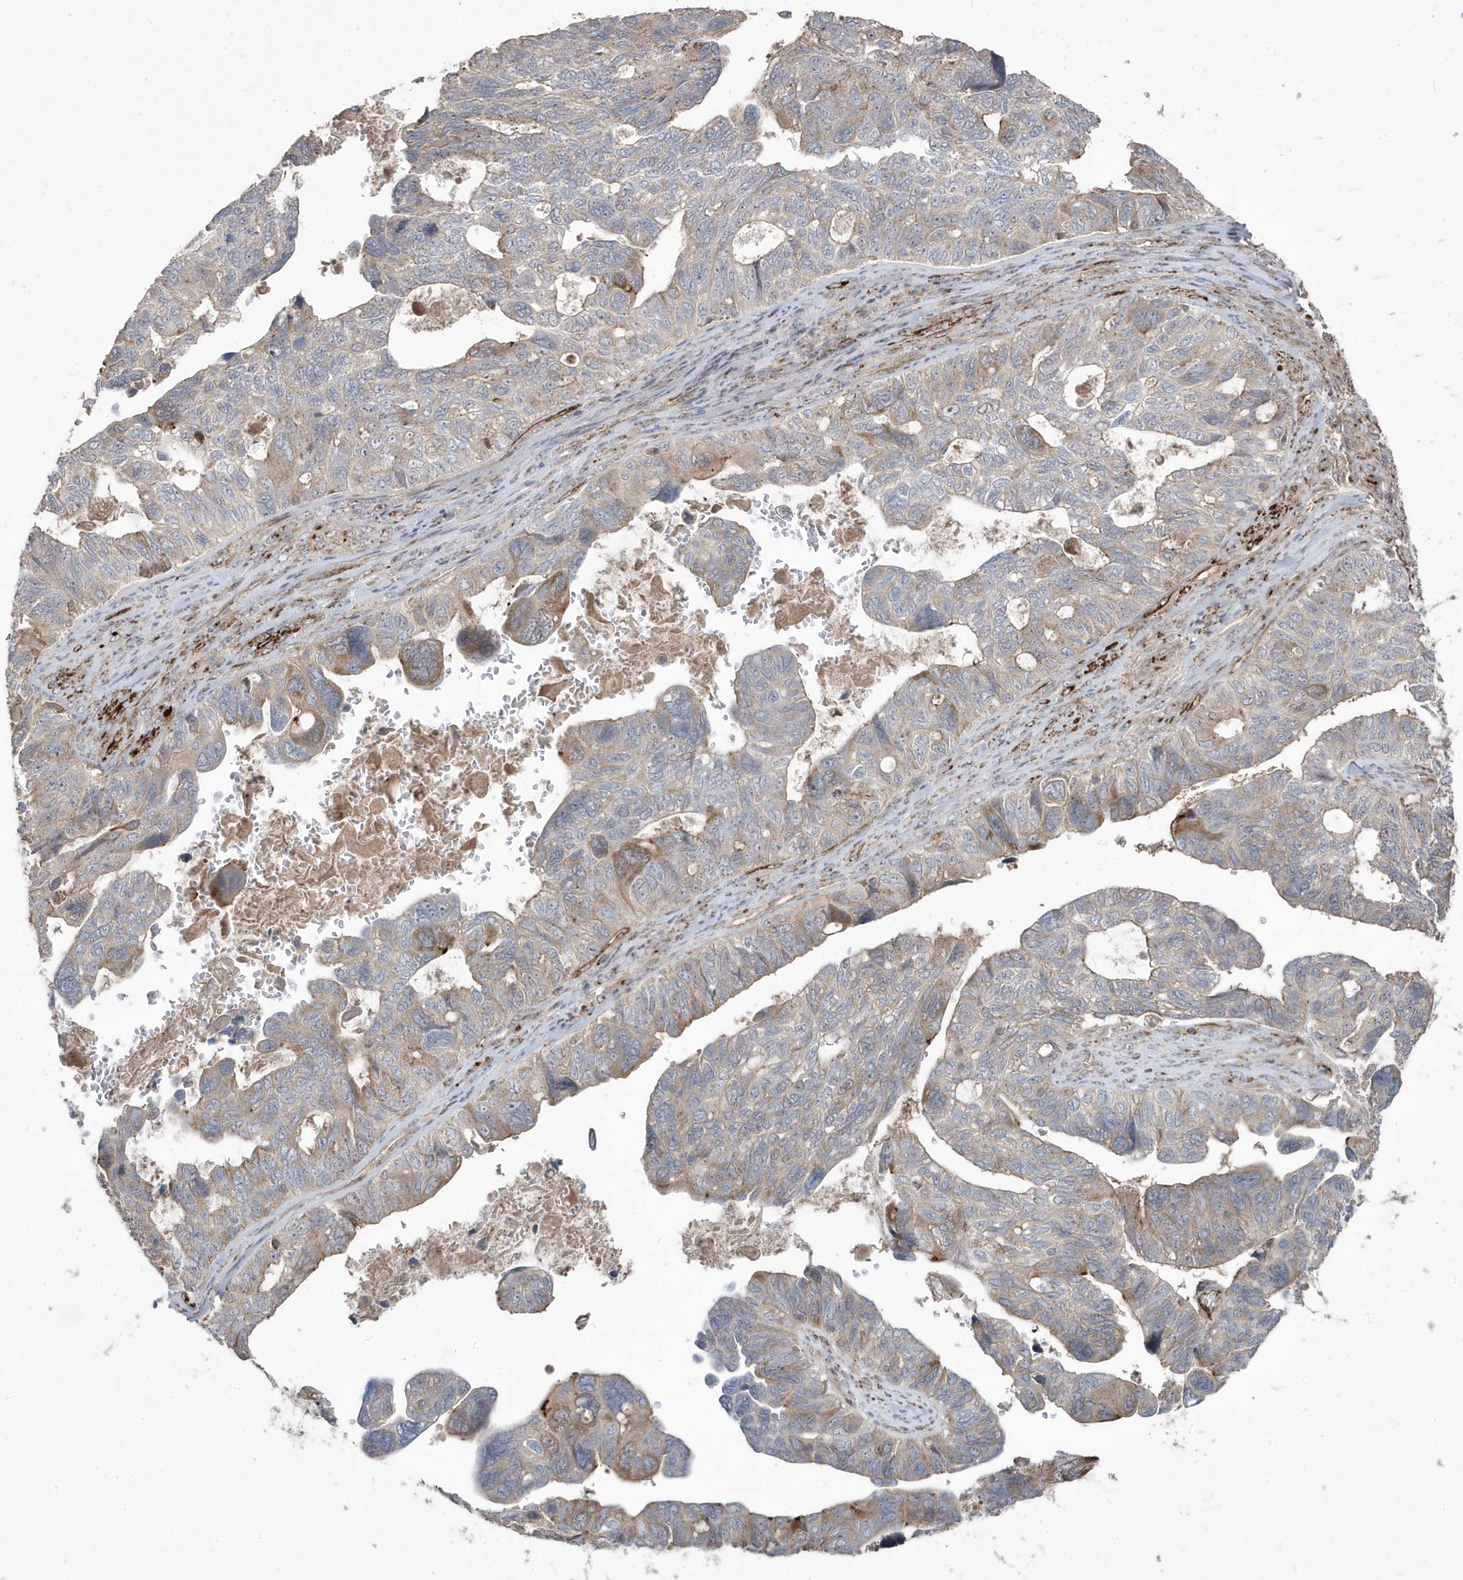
{"staining": {"intensity": "moderate", "quantity": "<25%", "location": "cytoplasmic/membranous"}, "tissue": "ovarian cancer", "cell_type": "Tumor cells", "image_type": "cancer", "snomed": [{"axis": "morphology", "description": "Cystadenocarcinoma, serous, NOS"}, {"axis": "topography", "description": "Ovary"}], "caption": "This photomicrograph shows immunohistochemistry staining of human ovarian cancer (serous cystadenocarcinoma), with low moderate cytoplasmic/membranous expression in approximately <25% of tumor cells.", "gene": "CETN3", "patient": {"sex": "female", "age": 79}}